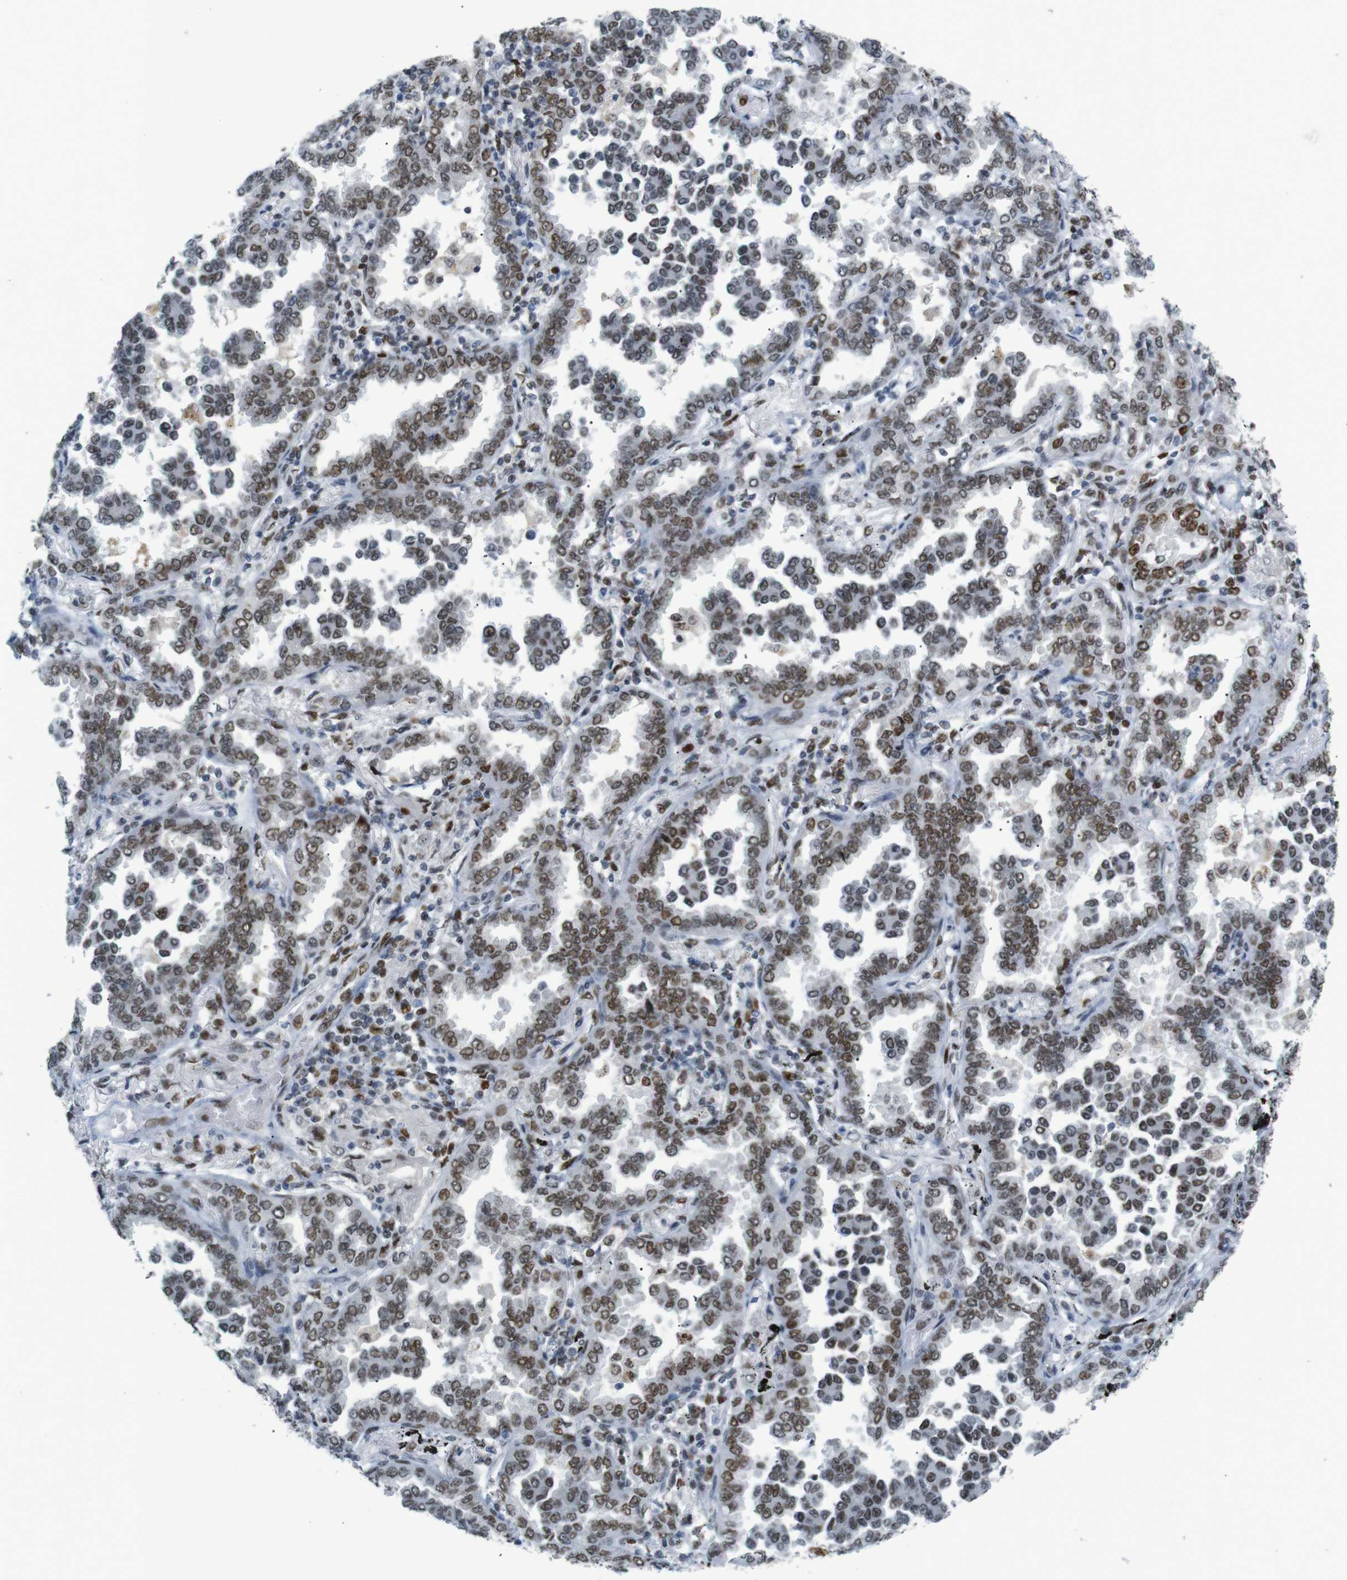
{"staining": {"intensity": "moderate", "quantity": ">75%", "location": "nuclear"}, "tissue": "lung cancer", "cell_type": "Tumor cells", "image_type": "cancer", "snomed": [{"axis": "morphology", "description": "Normal tissue, NOS"}, {"axis": "morphology", "description": "Adenocarcinoma, NOS"}, {"axis": "topography", "description": "Lung"}], "caption": "Immunohistochemistry micrograph of neoplastic tissue: adenocarcinoma (lung) stained using IHC reveals medium levels of moderate protein expression localized specifically in the nuclear of tumor cells, appearing as a nuclear brown color.", "gene": "RIOX2", "patient": {"sex": "male", "age": 59}}